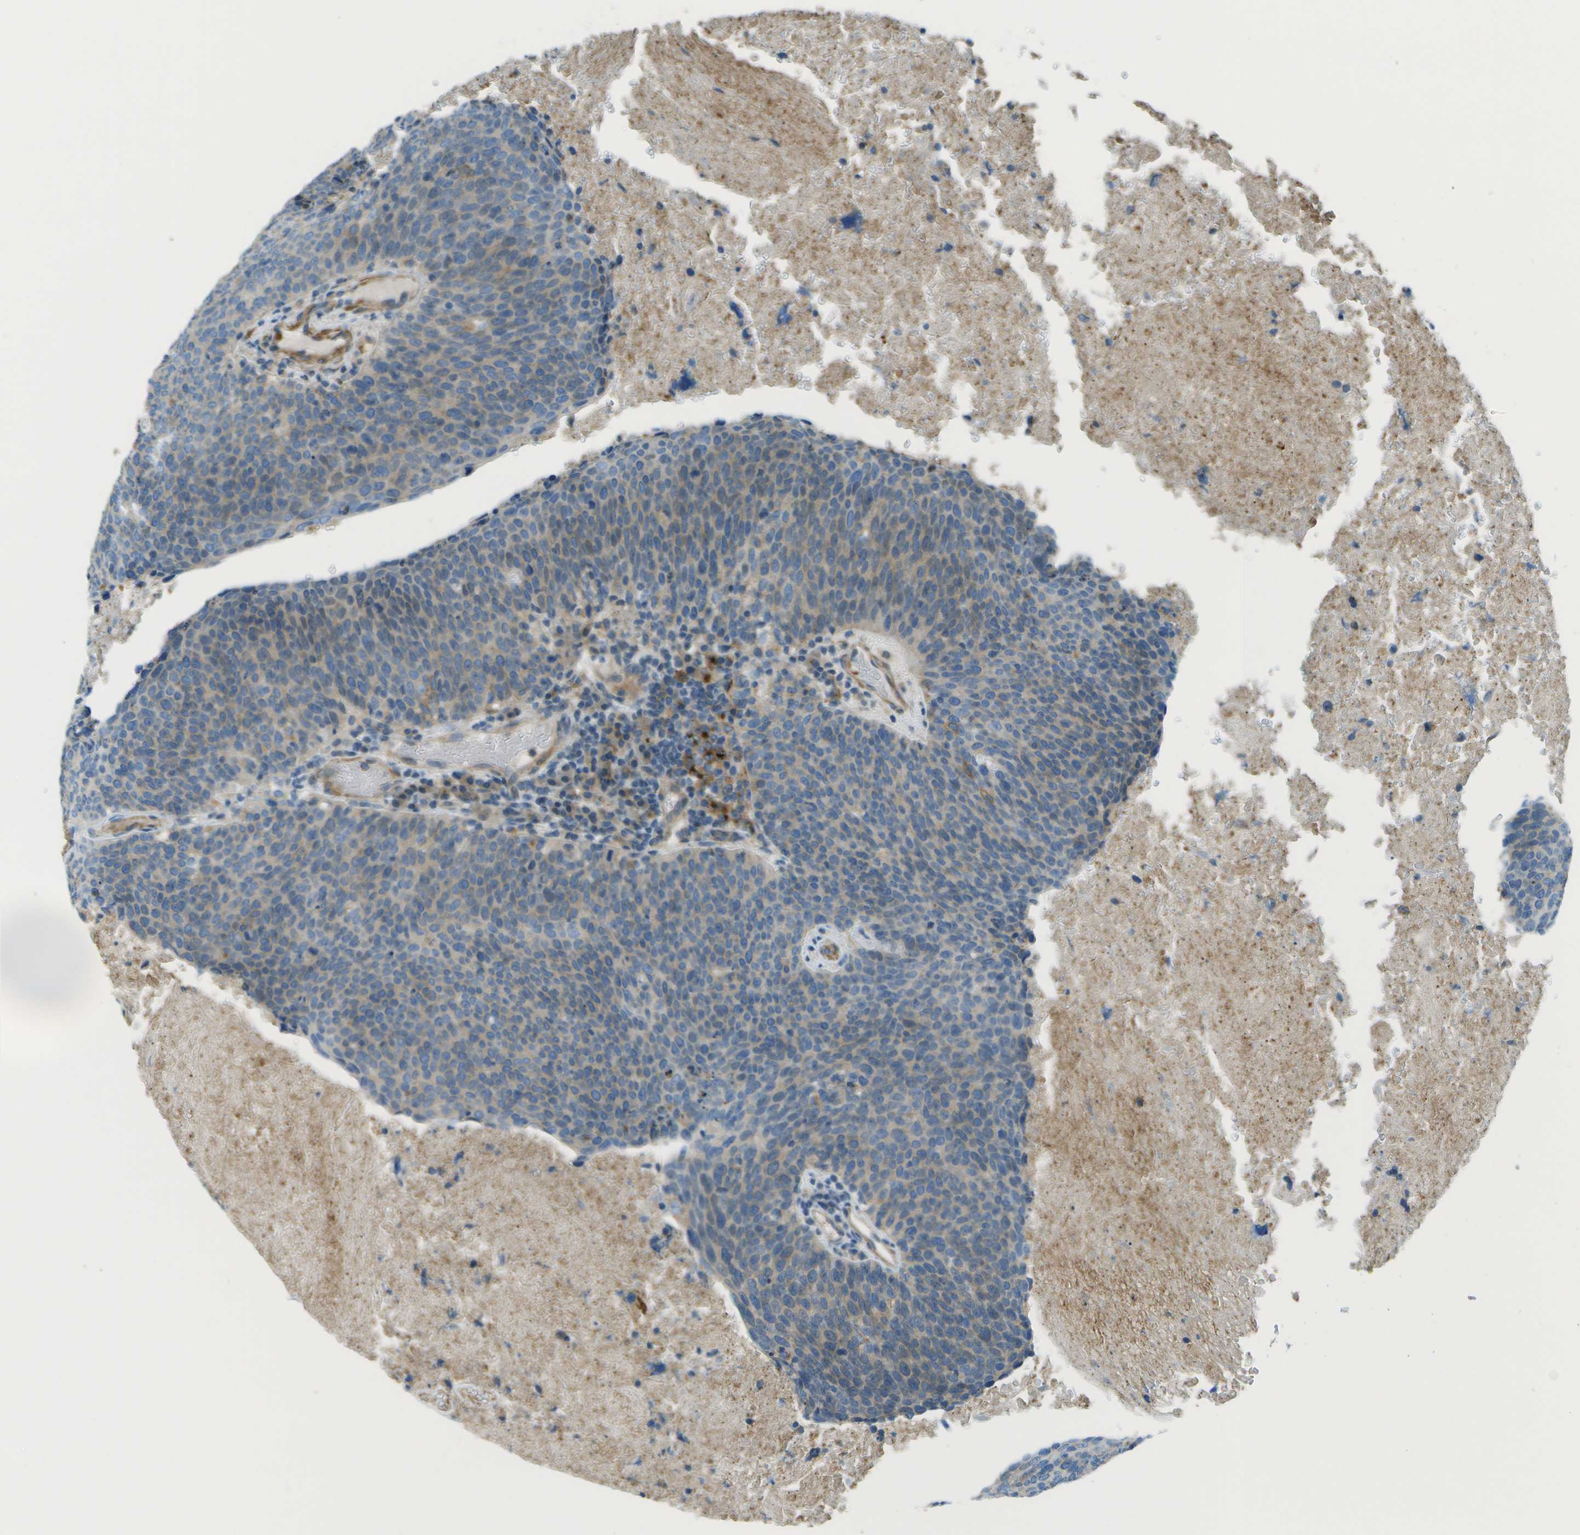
{"staining": {"intensity": "weak", "quantity": "25%-75%", "location": "cytoplasmic/membranous"}, "tissue": "head and neck cancer", "cell_type": "Tumor cells", "image_type": "cancer", "snomed": [{"axis": "morphology", "description": "Squamous cell carcinoma, NOS"}, {"axis": "morphology", "description": "Squamous cell carcinoma, metastatic, NOS"}, {"axis": "topography", "description": "Lymph node"}, {"axis": "topography", "description": "Head-Neck"}], "caption": "This micrograph shows immunohistochemistry staining of human head and neck cancer (squamous cell carcinoma), with low weak cytoplasmic/membranous staining in approximately 25%-75% of tumor cells.", "gene": "MYH11", "patient": {"sex": "male", "age": 62}}